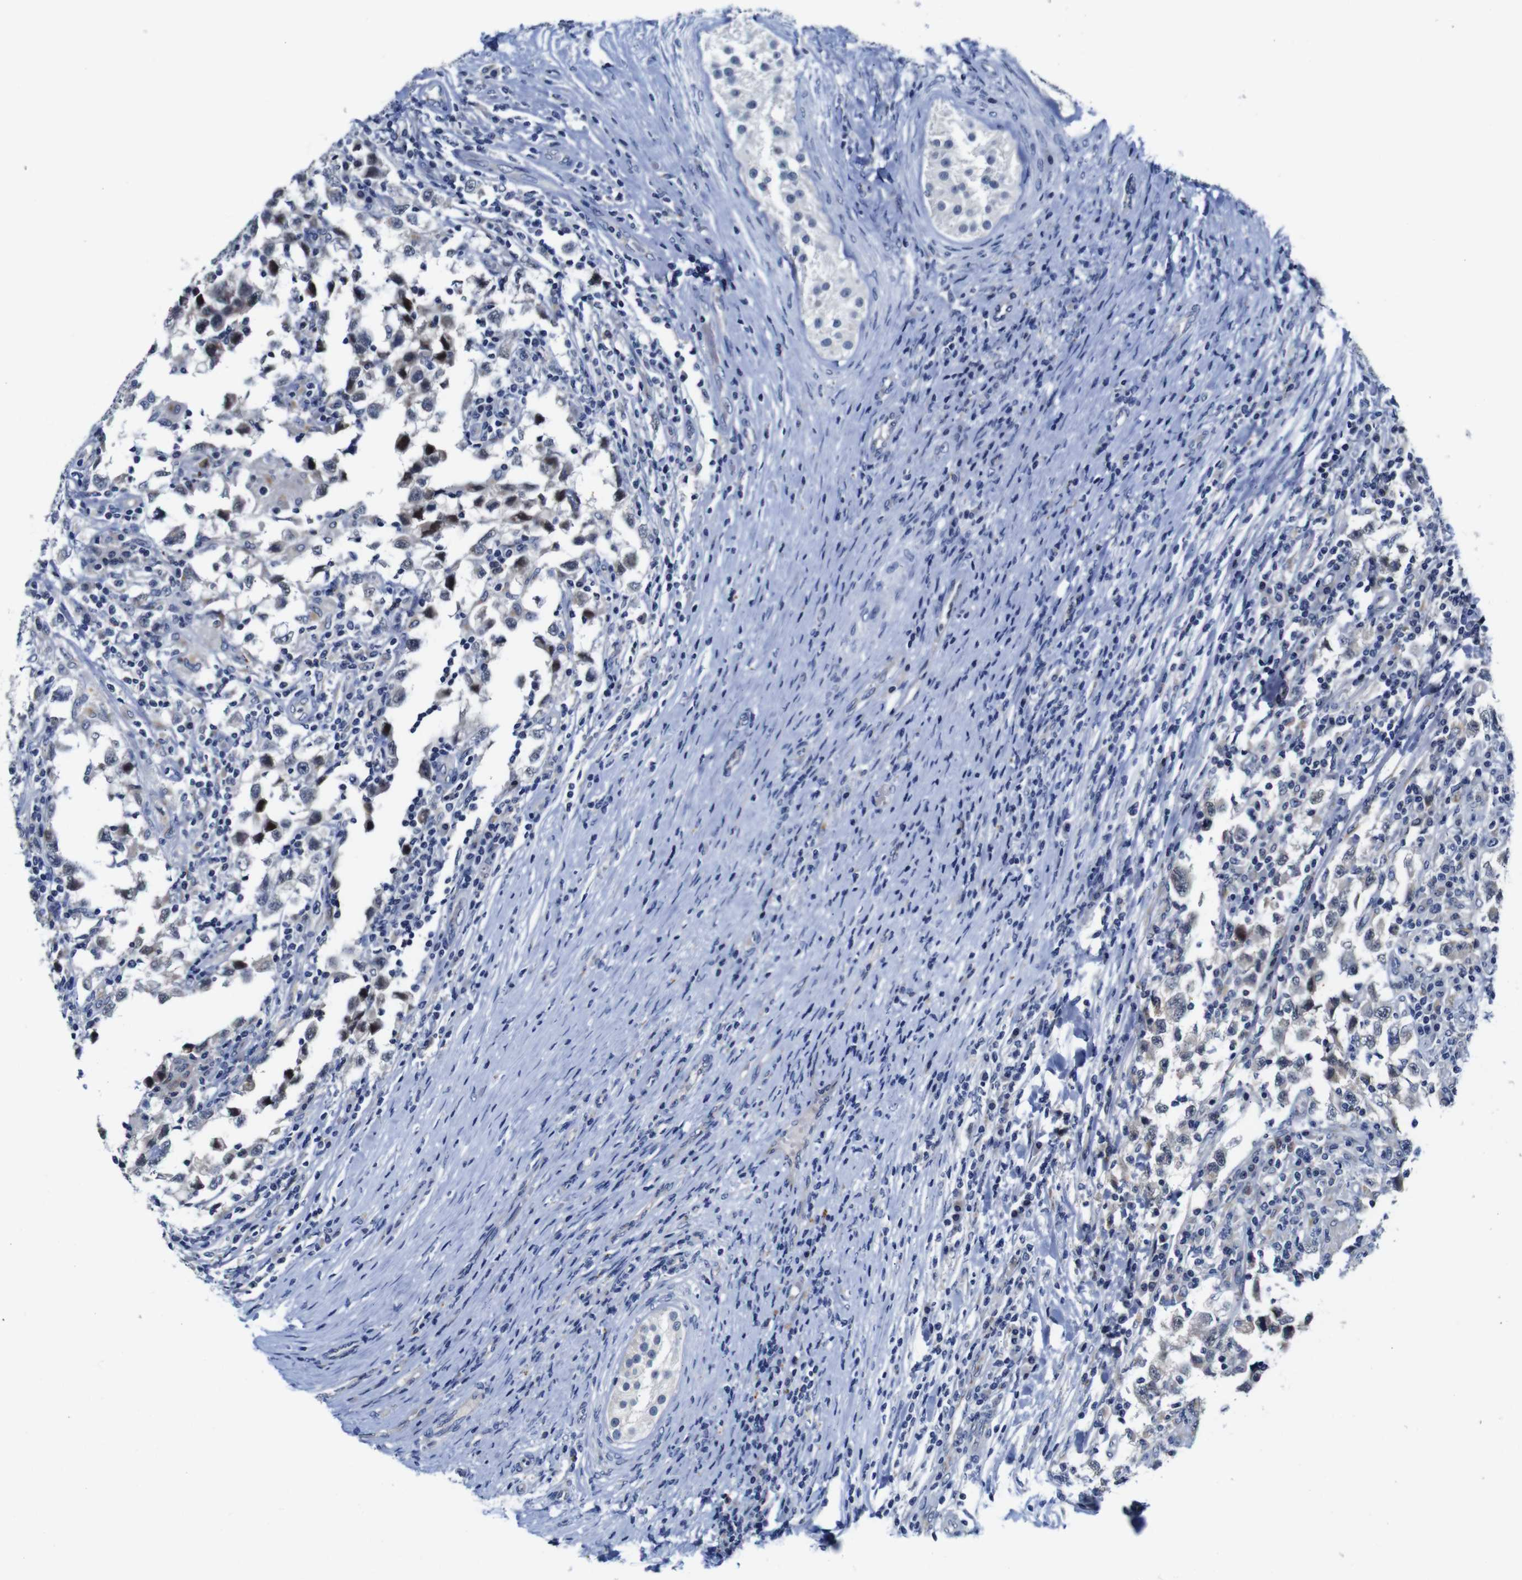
{"staining": {"intensity": "strong", "quantity": "<25%", "location": "nuclear"}, "tissue": "testis cancer", "cell_type": "Tumor cells", "image_type": "cancer", "snomed": [{"axis": "morphology", "description": "Carcinoma, Embryonal, NOS"}, {"axis": "topography", "description": "Testis"}], "caption": "Testis embryonal carcinoma stained for a protein (brown) exhibits strong nuclear positive expression in approximately <25% of tumor cells.", "gene": "FURIN", "patient": {"sex": "male", "age": 21}}